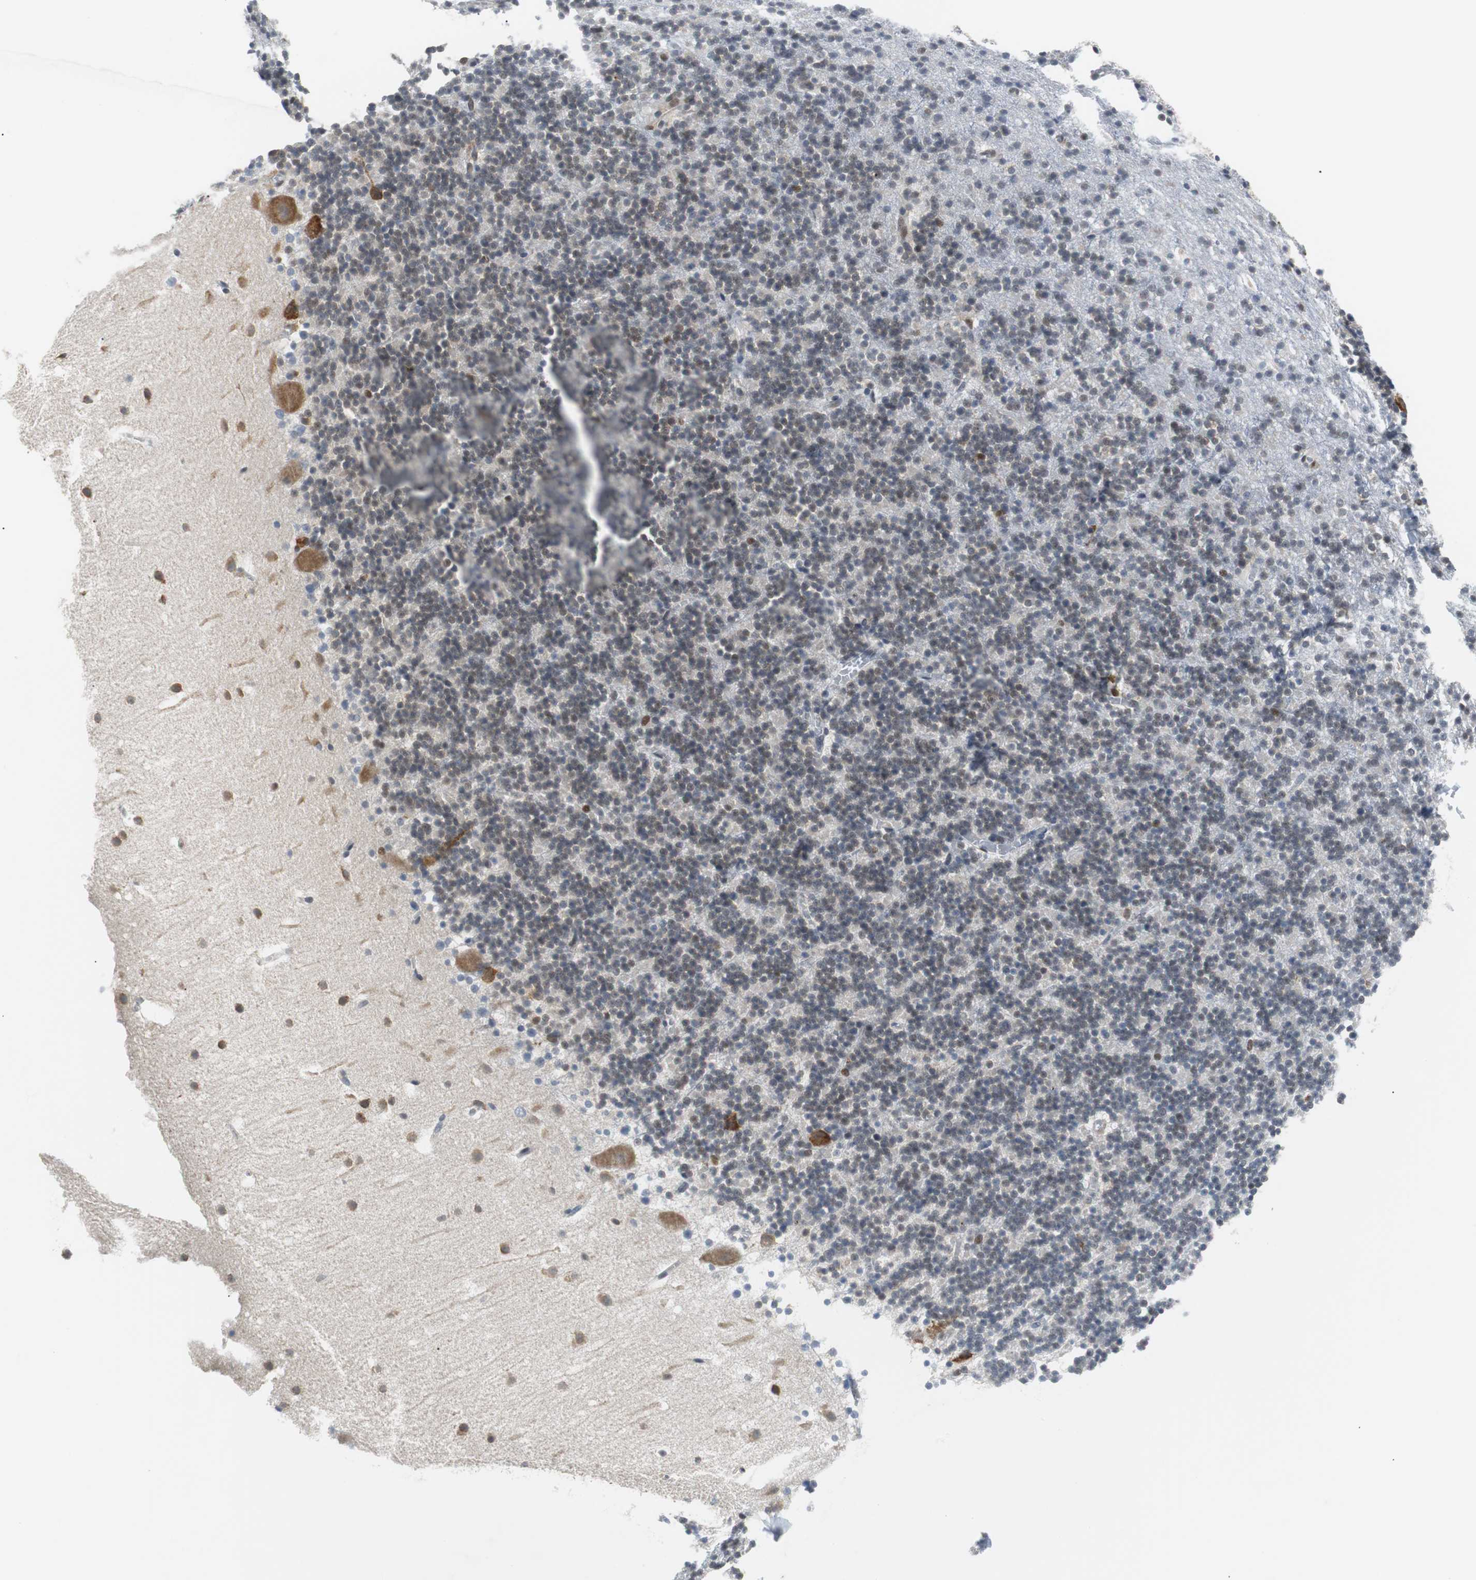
{"staining": {"intensity": "weak", "quantity": "25%-75%", "location": "nuclear"}, "tissue": "cerebellum", "cell_type": "Cells in granular layer", "image_type": "normal", "snomed": [{"axis": "morphology", "description": "Normal tissue, NOS"}, {"axis": "topography", "description": "Cerebellum"}], "caption": "Cerebellum stained for a protein (brown) reveals weak nuclear positive staining in about 25%-75% of cells in granular layer.", "gene": "SIRT1", "patient": {"sex": "male", "age": 45}}